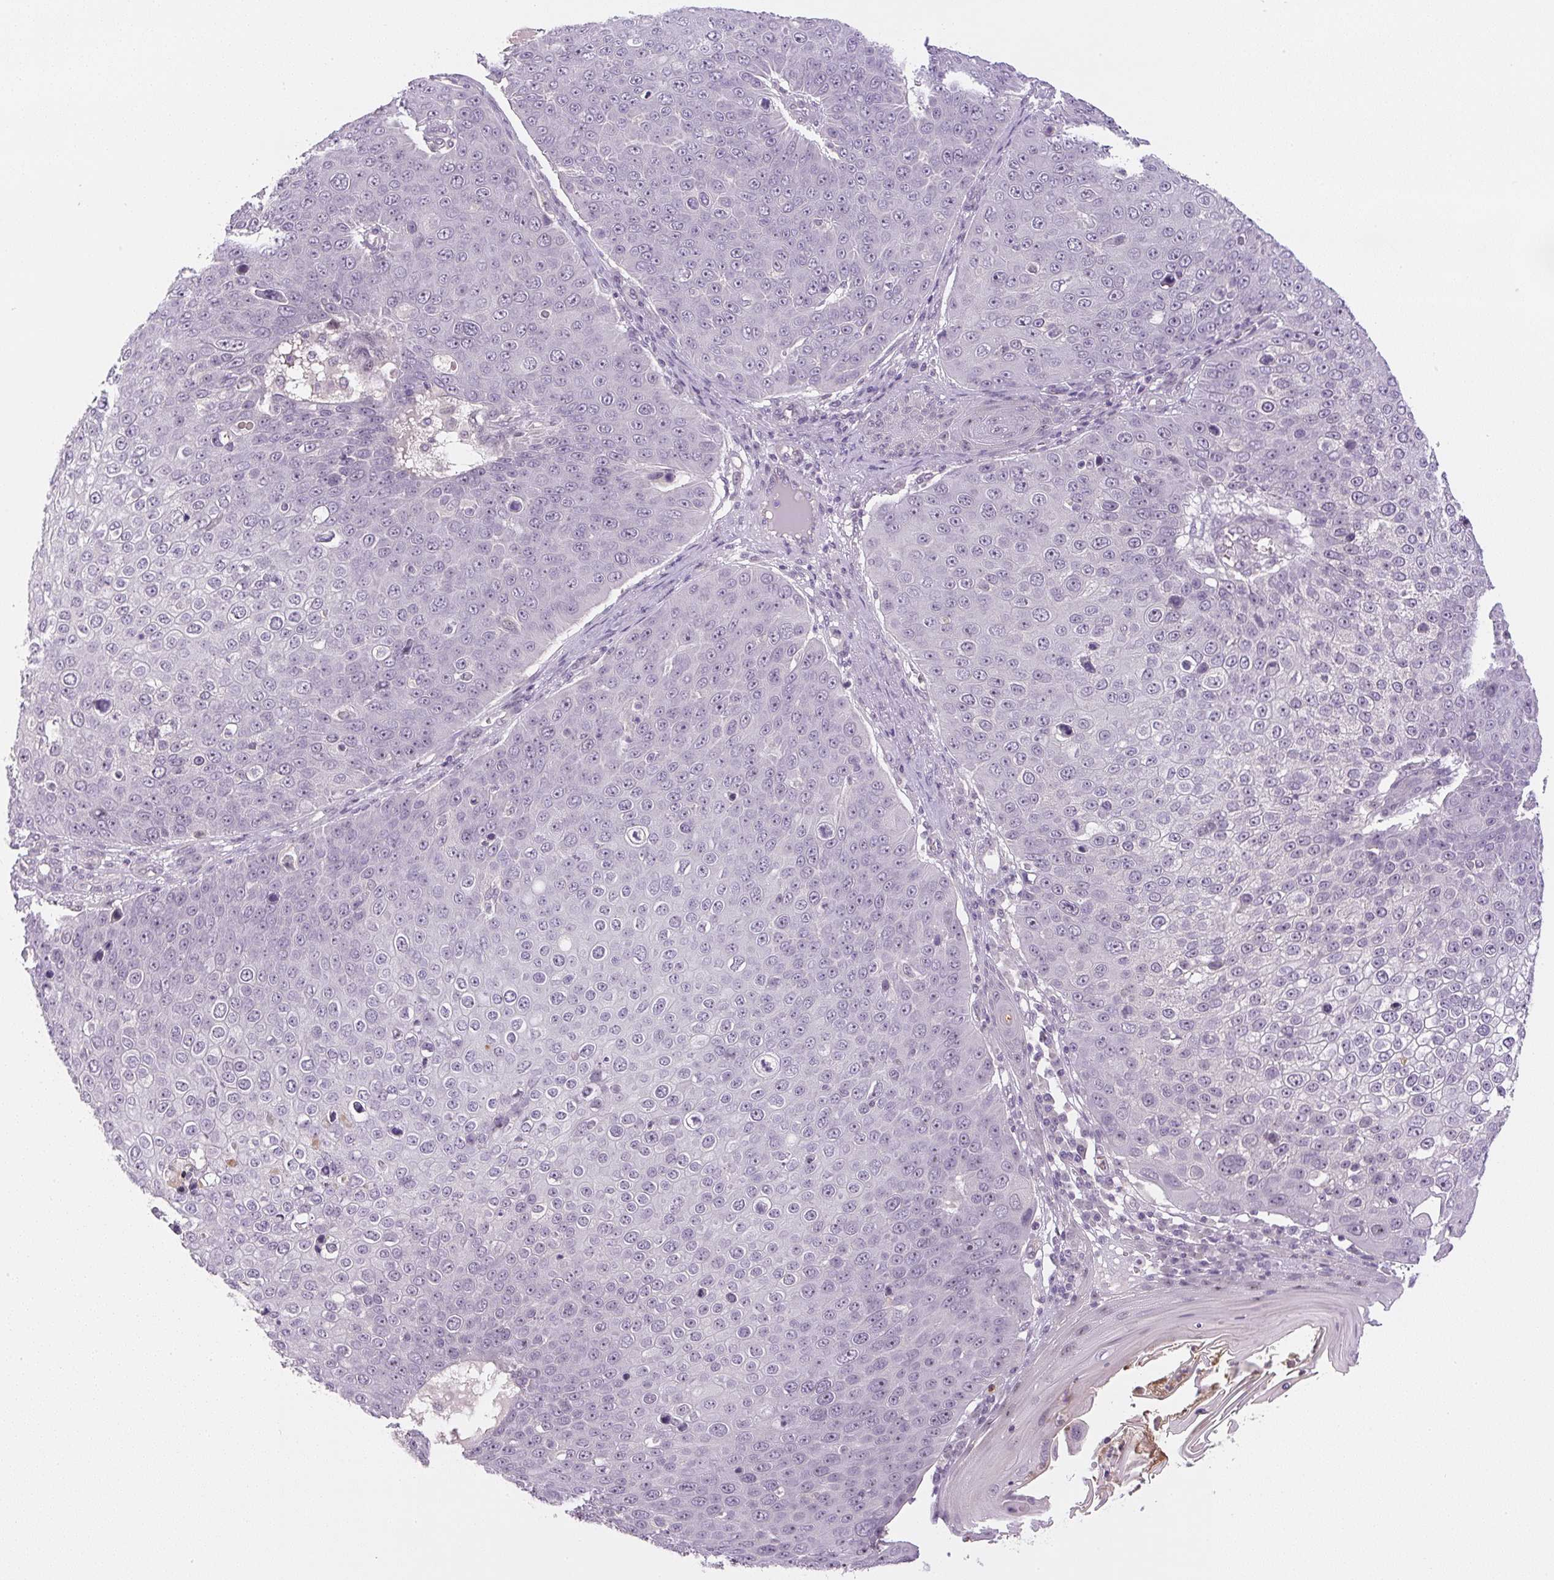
{"staining": {"intensity": "negative", "quantity": "none", "location": "none"}, "tissue": "skin cancer", "cell_type": "Tumor cells", "image_type": "cancer", "snomed": [{"axis": "morphology", "description": "Squamous cell carcinoma, NOS"}, {"axis": "topography", "description": "Skin"}], "caption": "The micrograph displays no staining of tumor cells in skin cancer (squamous cell carcinoma).", "gene": "SGF29", "patient": {"sex": "male", "age": 71}}